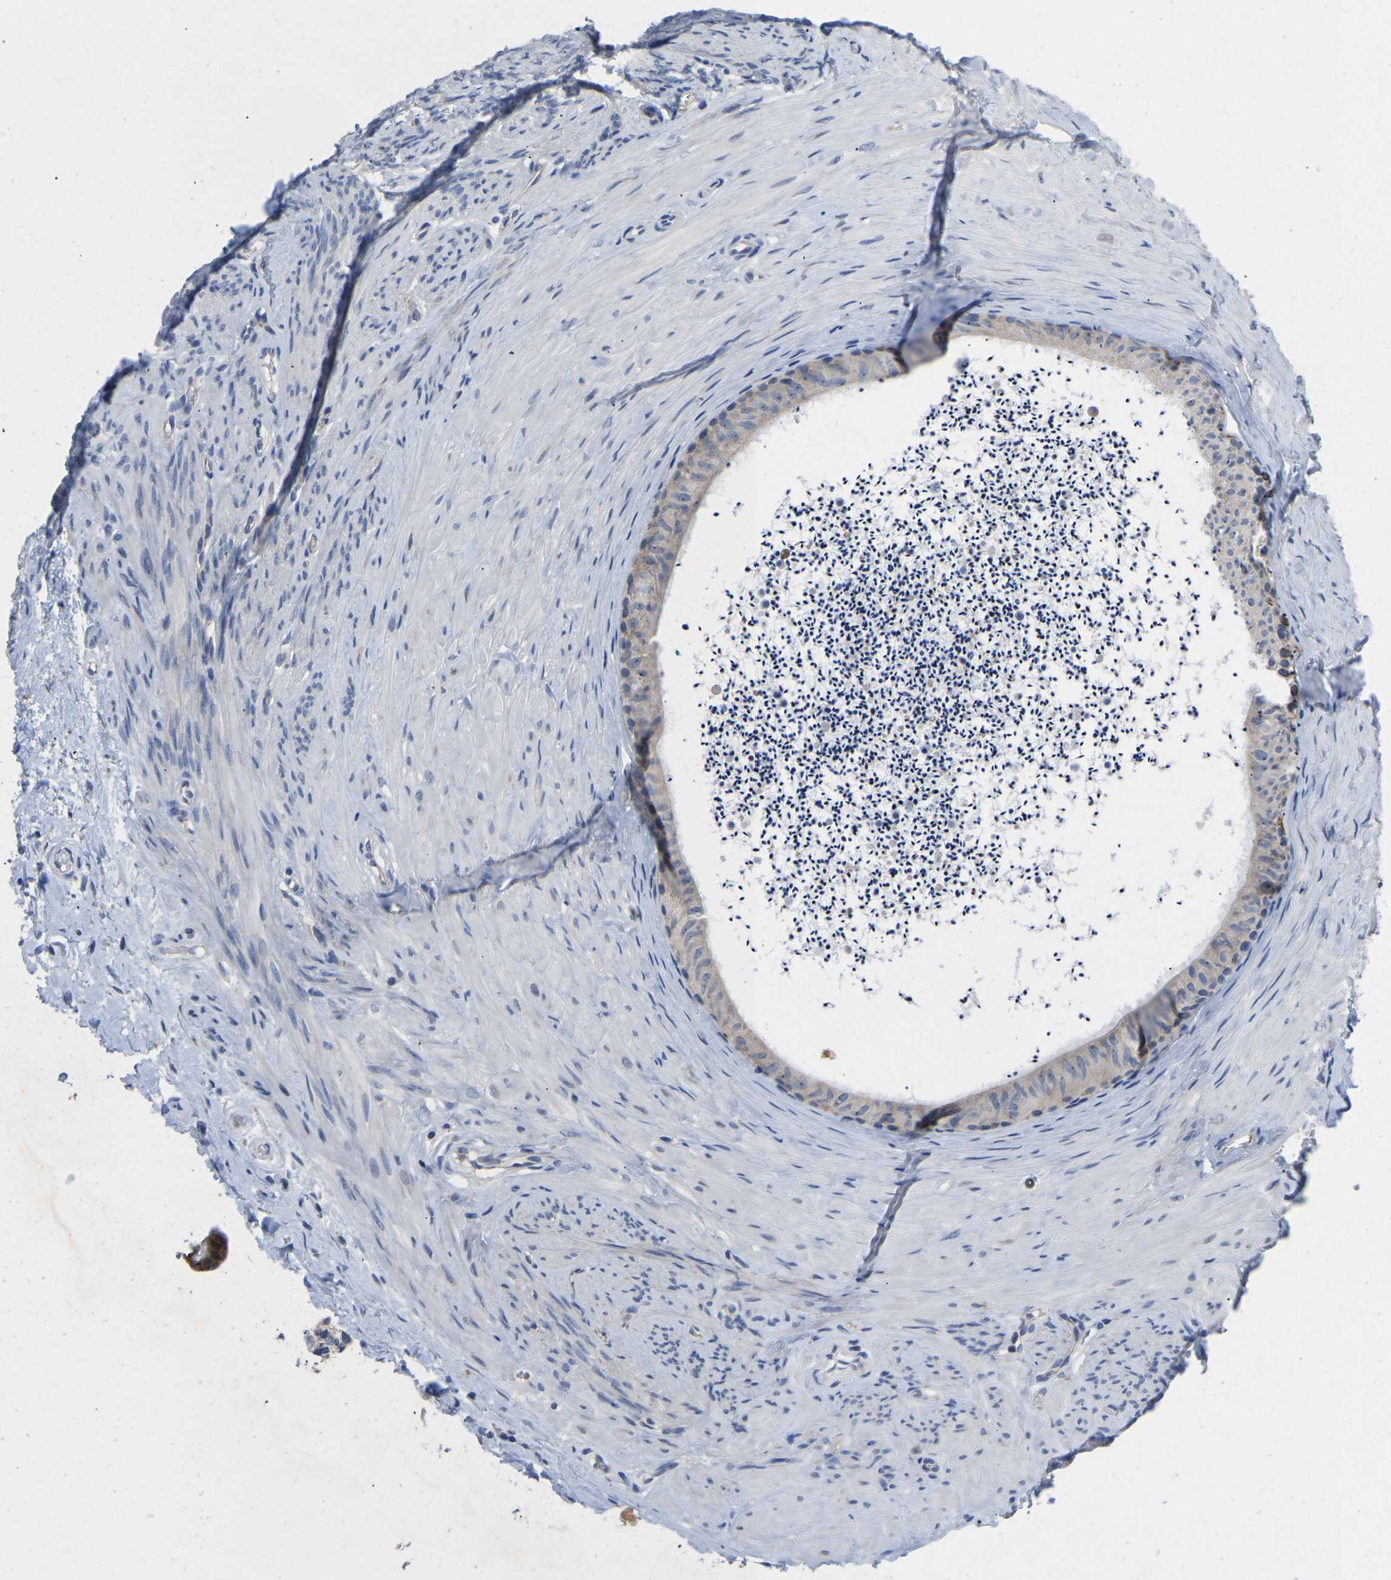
{"staining": {"intensity": "moderate", "quantity": "<25%", "location": "cytoplasmic/membranous"}, "tissue": "epididymis", "cell_type": "Glandular cells", "image_type": "normal", "snomed": [{"axis": "morphology", "description": "Normal tissue, NOS"}, {"axis": "topography", "description": "Epididymis"}], "caption": "Protein expression by immunohistochemistry (IHC) exhibits moderate cytoplasmic/membranous positivity in about <25% of glandular cells in normal epididymis. (DAB (3,3'-diaminobenzidine) IHC, brown staining for protein, blue staining for nuclei).", "gene": "ABCA10", "patient": {"sex": "male", "age": 56}}